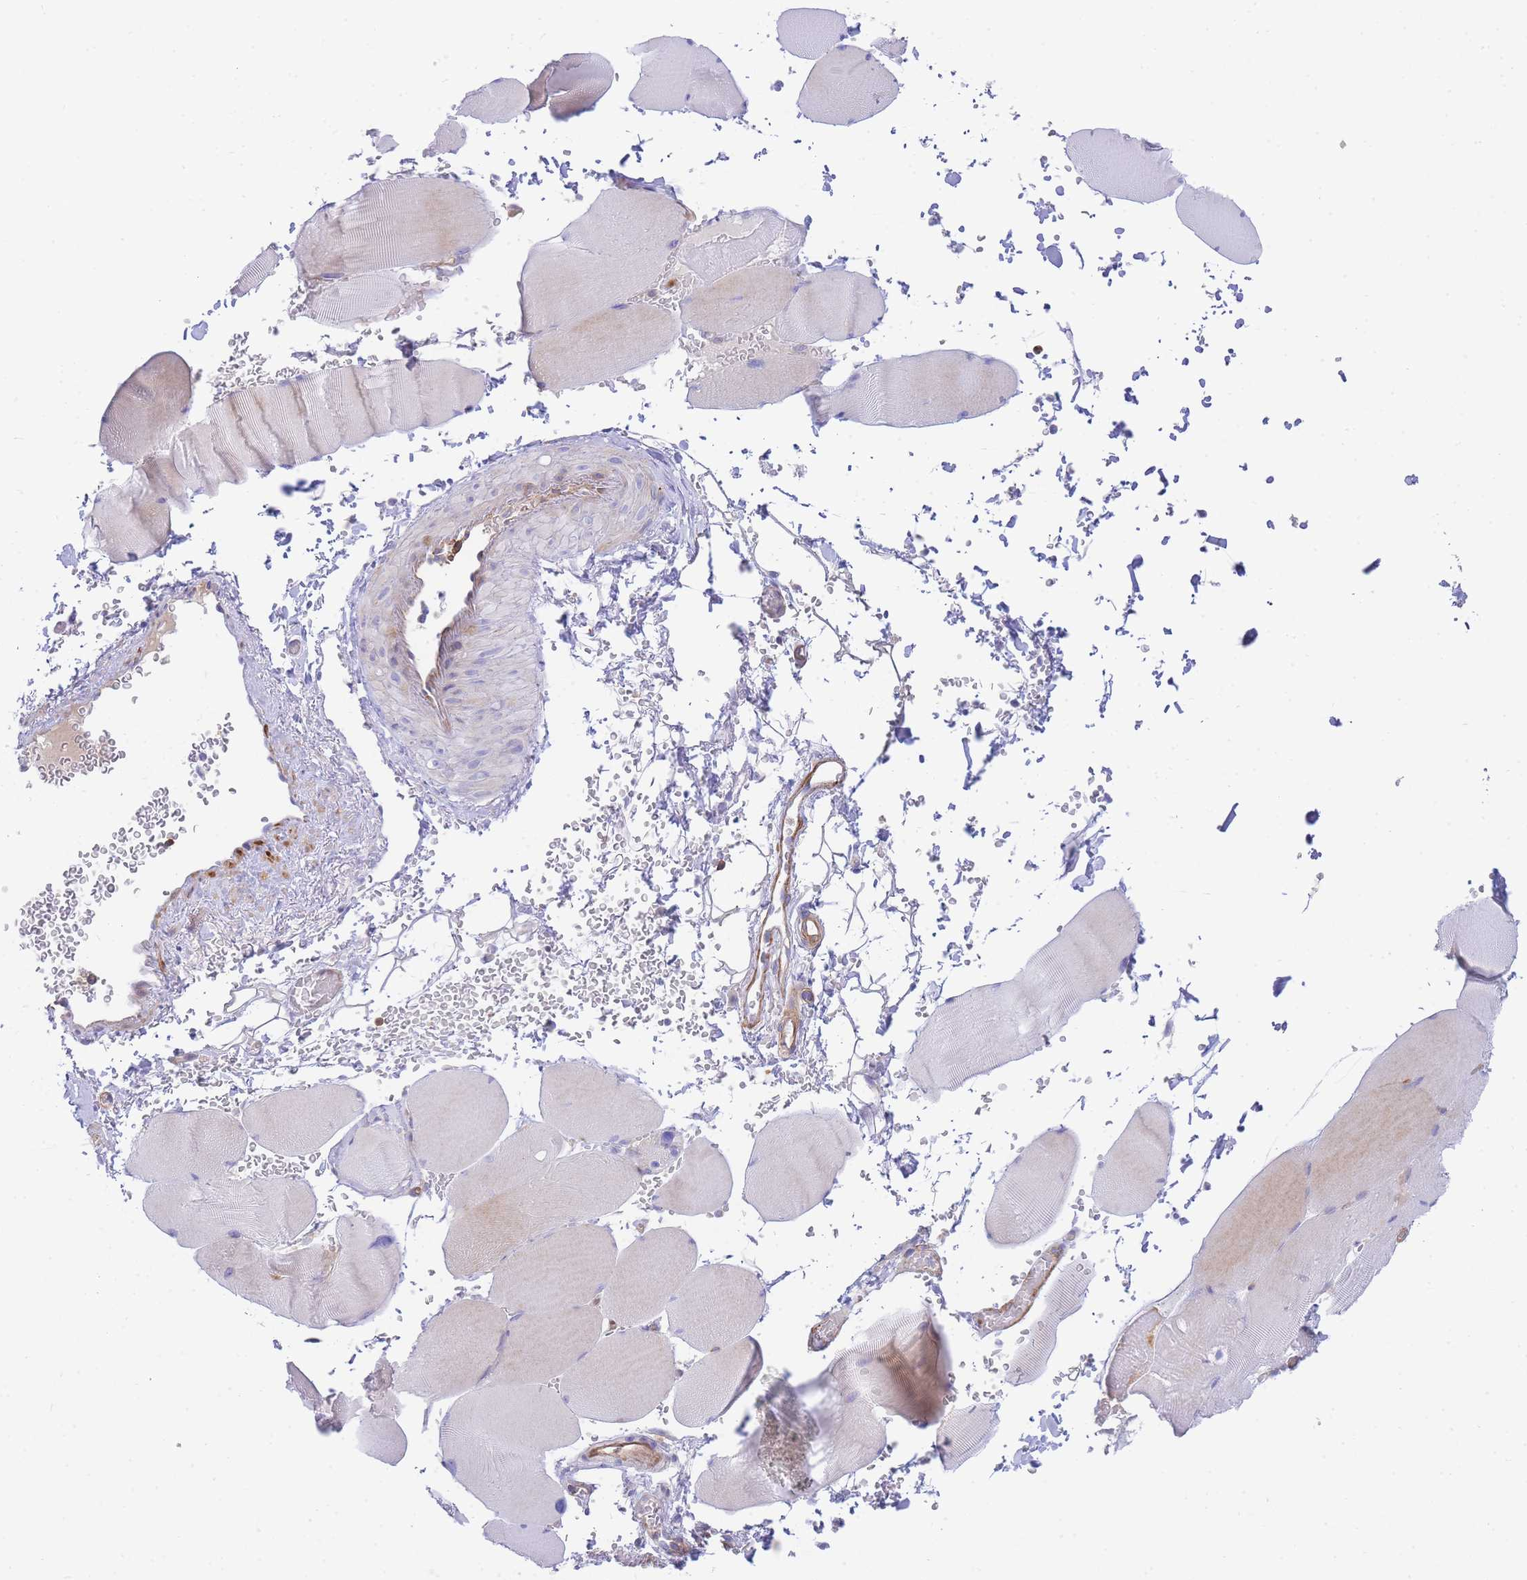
{"staining": {"intensity": "weak", "quantity": "<25%", "location": "cytoplasmic/membranous"}, "tissue": "skeletal muscle", "cell_type": "Myocytes", "image_type": "normal", "snomed": [{"axis": "morphology", "description": "Normal tissue, NOS"}, {"axis": "topography", "description": "Skeletal muscle"}, {"axis": "topography", "description": "Head-Neck"}], "caption": "Immunohistochemistry (IHC) of normal human skeletal muscle reveals no staining in myocytes. The staining is performed using DAB brown chromogen with nuclei counter-stained in using hematoxylin.", "gene": "FBN3", "patient": {"sex": "male", "age": 66}}